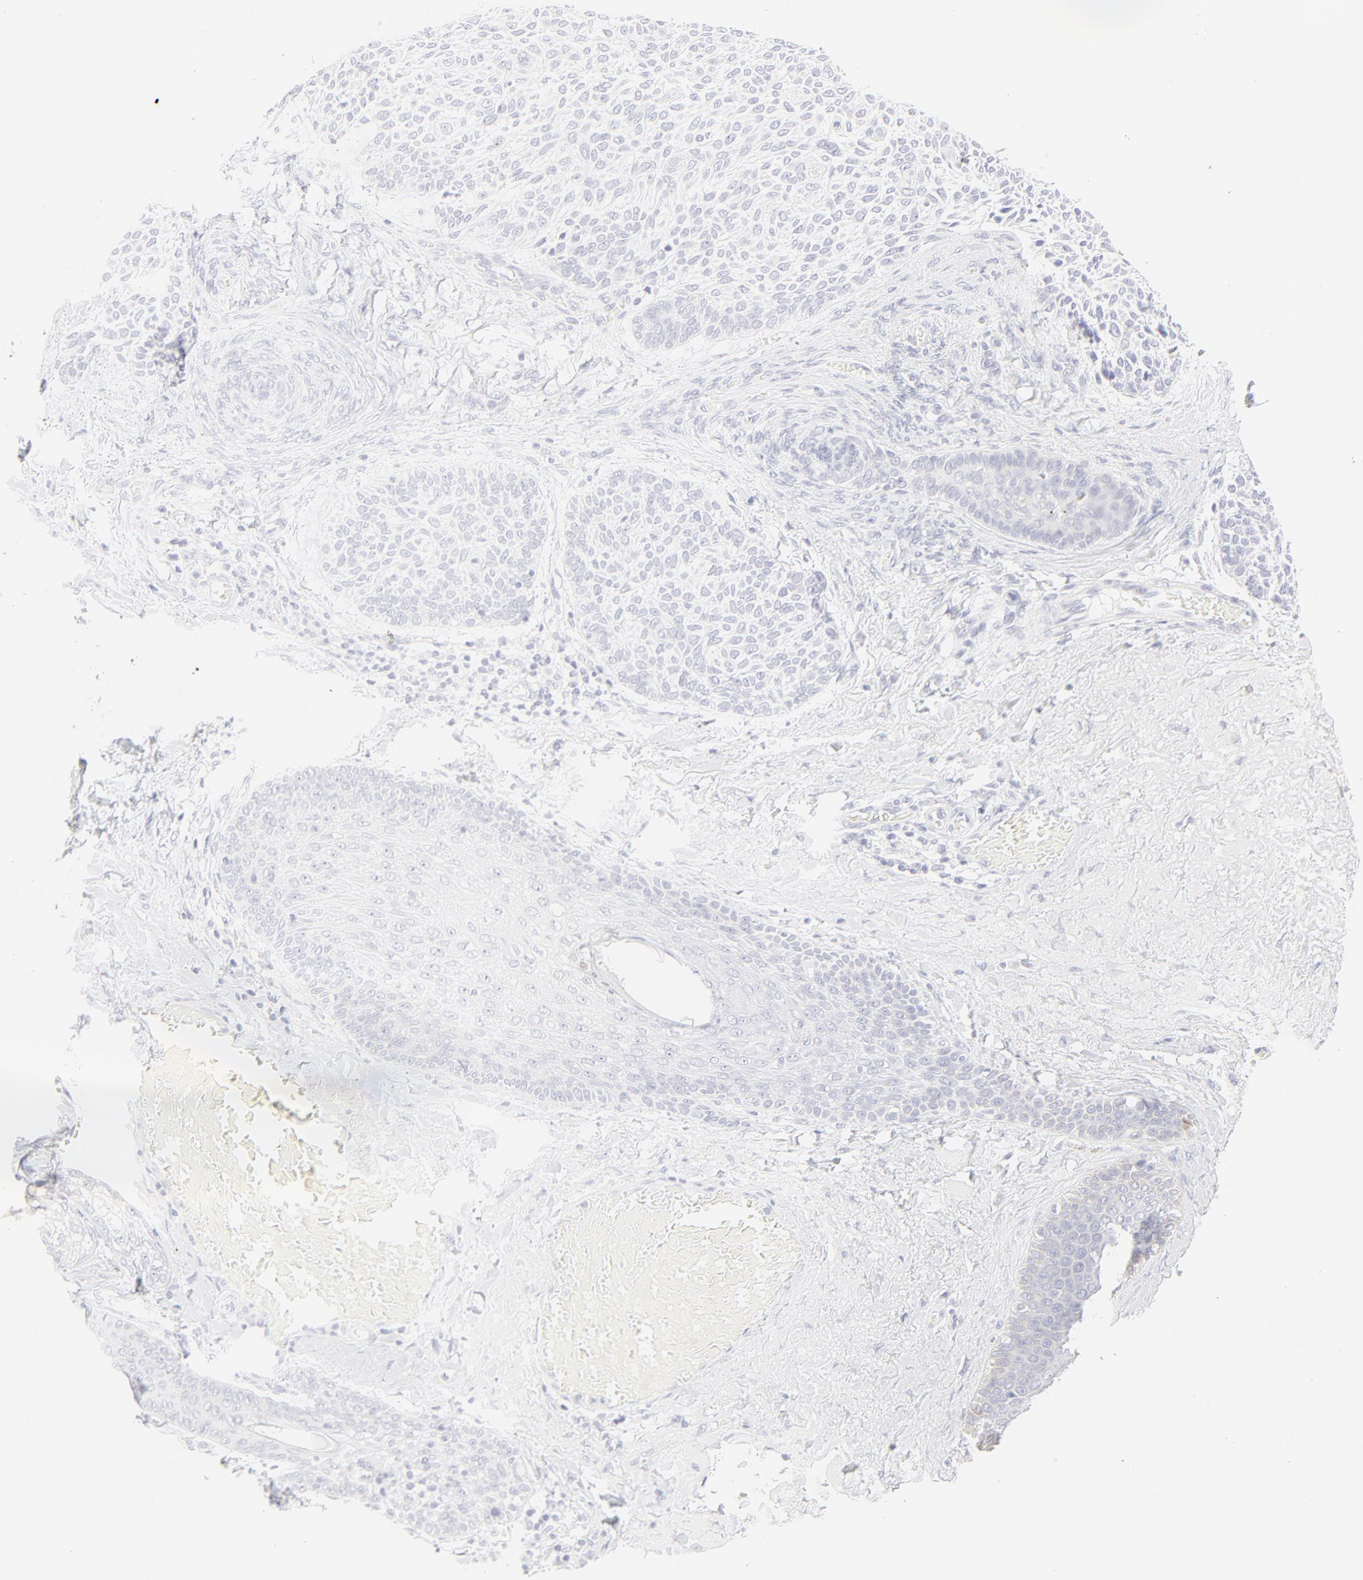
{"staining": {"intensity": "negative", "quantity": "none", "location": "none"}, "tissue": "skin cancer", "cell_type": "Tumor cells", "image_type": "cancer", "snomed": [{"axis": "morphology", "description": "Normal tissue, NOS"}, {"axis": "morphology", "description": "Basal cell carcinoma"}, {"axis": "topography", "description": "Skin"}], "caption": "Skin cancer was stained to show a protein in brown. There is no significant staining in tumor cells.", "gene": "ELF3", "patient": {"sex": "female", "age": 70}}